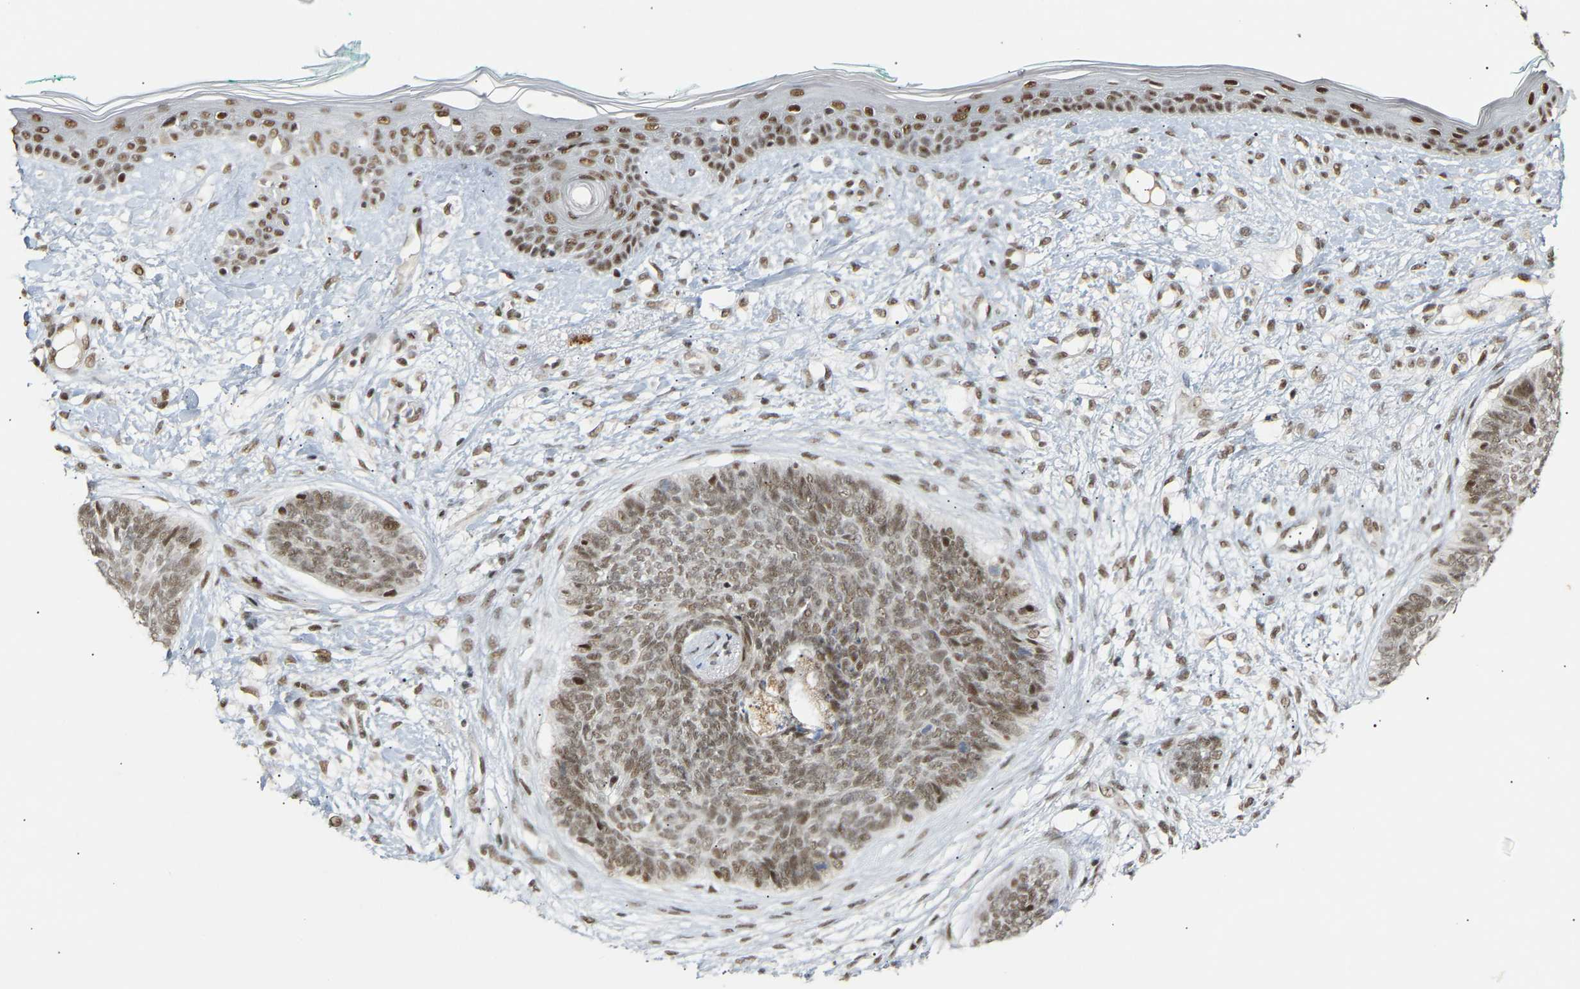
{"staining": {"intensity": "moderate", "quantity": ">75%", "location": "nuclear"}, "tissue": "skin cancer", "cell_type": "Tumor cells", "image_type": "cancer", "snomed": [{"axis": "morphology", "description": "Basal cell carcinoma"}, {"axis": "topography", "description": "Skin"}], "caption": "Tumor cells show medium levels of moderate nuclear positivity in approximately >75% of cells in skin cancer (basal cell carcinoma).", "gene": "NELFB", "patient": {"sex": "female", "age": 84}}